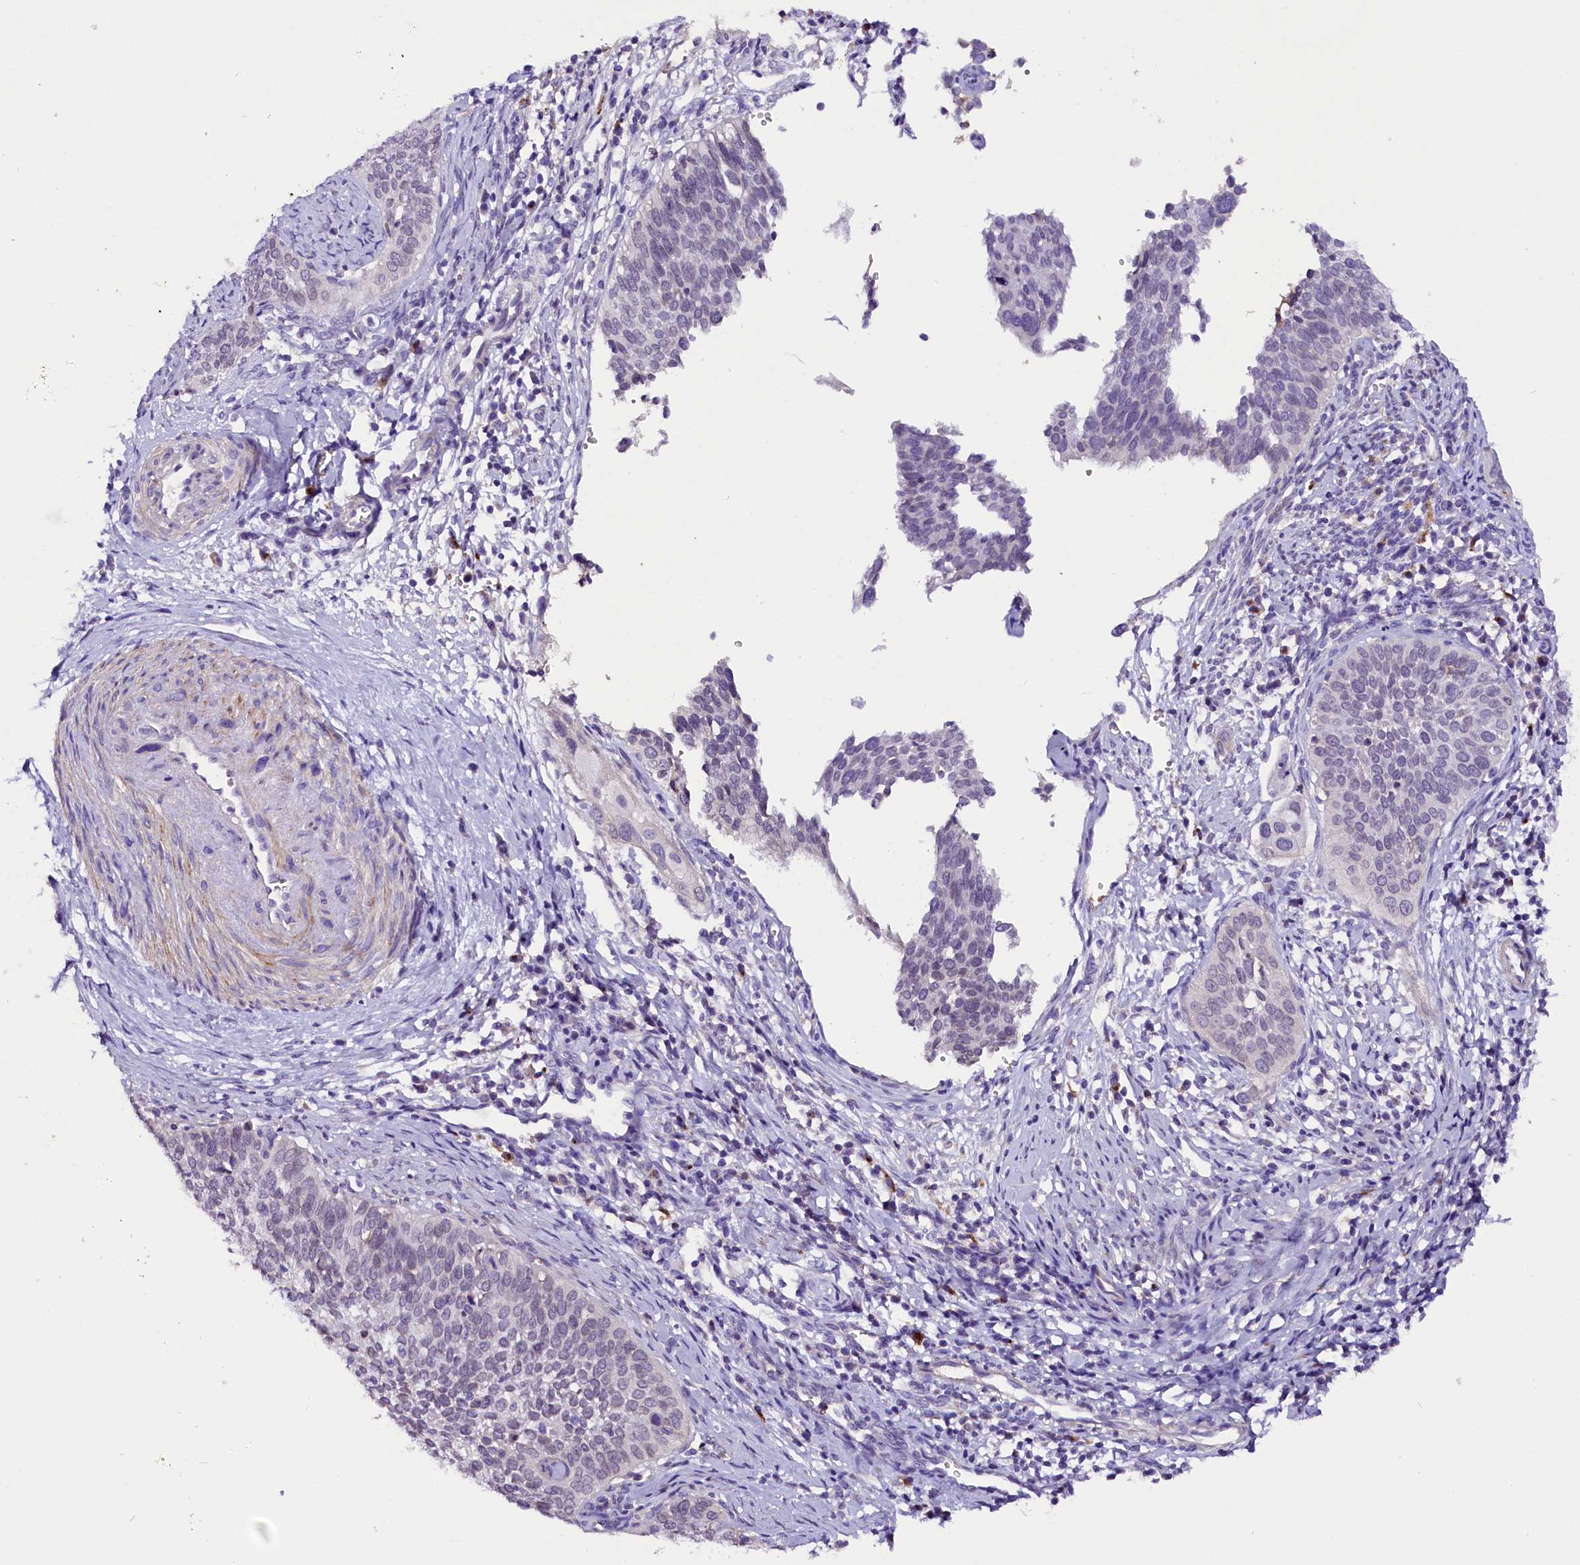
{"staining": {"intensity": "negative", "quantity": "none", "location": "none"}, "tissue": "cervical cancer", "cell_type": "Tumor cells", "image_type": "cancer", "snomed": [{"axis": "morphology", "description": "Squamous cell carcinoma, NOS"}, {"axis": "topography", "description": "Cervix"}], "caption": "An image of cervical squamous cell carcinoma stained for a protein displays no brown staining in tumor cells. (Brightfield microscopy of DAB (3,3'-diaminobenzidine) immunohistochemistry at high magnification).", "gene": "MEX3B", "patient": {"sex": "female", "age": 34}}